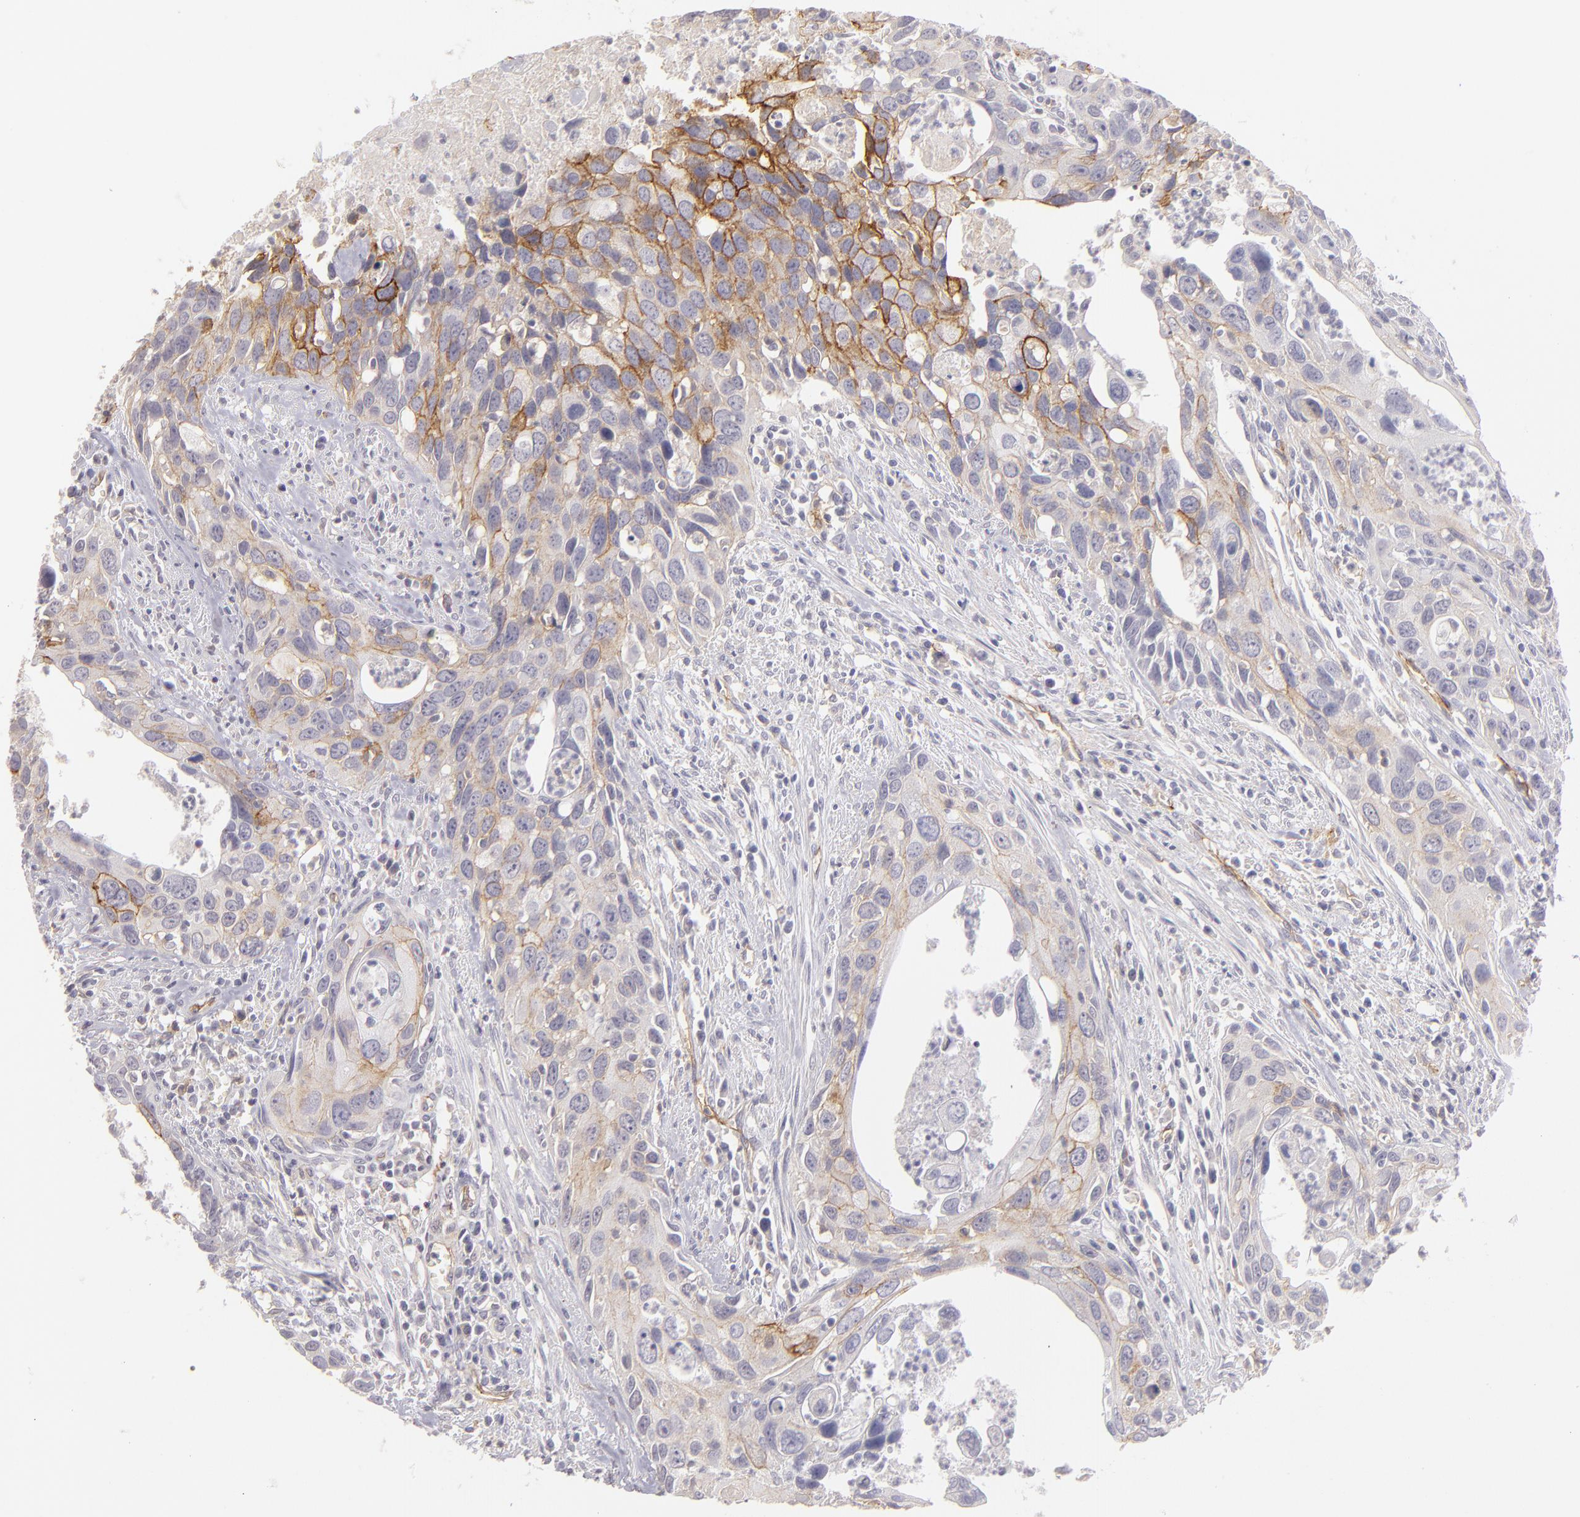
{"staining": {"intensity": "moderate", "quantity": "25%-75%", "location": "cytoplasmic/membranous"}, "tissue": "urothelial cancer", "cell_type": "Tumor cells", "image_type": "cancer", "snomed": [{"axis": "morphology", "description": "Urothelial carcinoma, High grade"}, {"axis": "topography", "description": "Urinary bladder"}], "caption": "The histopathology image shows immunohistochemical staining of urothelial carcinoma (high-grade). There is moderate cytoplasmic/membranous expression is identified in approximately 25%-75% of tumor cells.", "gene": "THBD", "patient": {"sex": "male", "age": 71}}